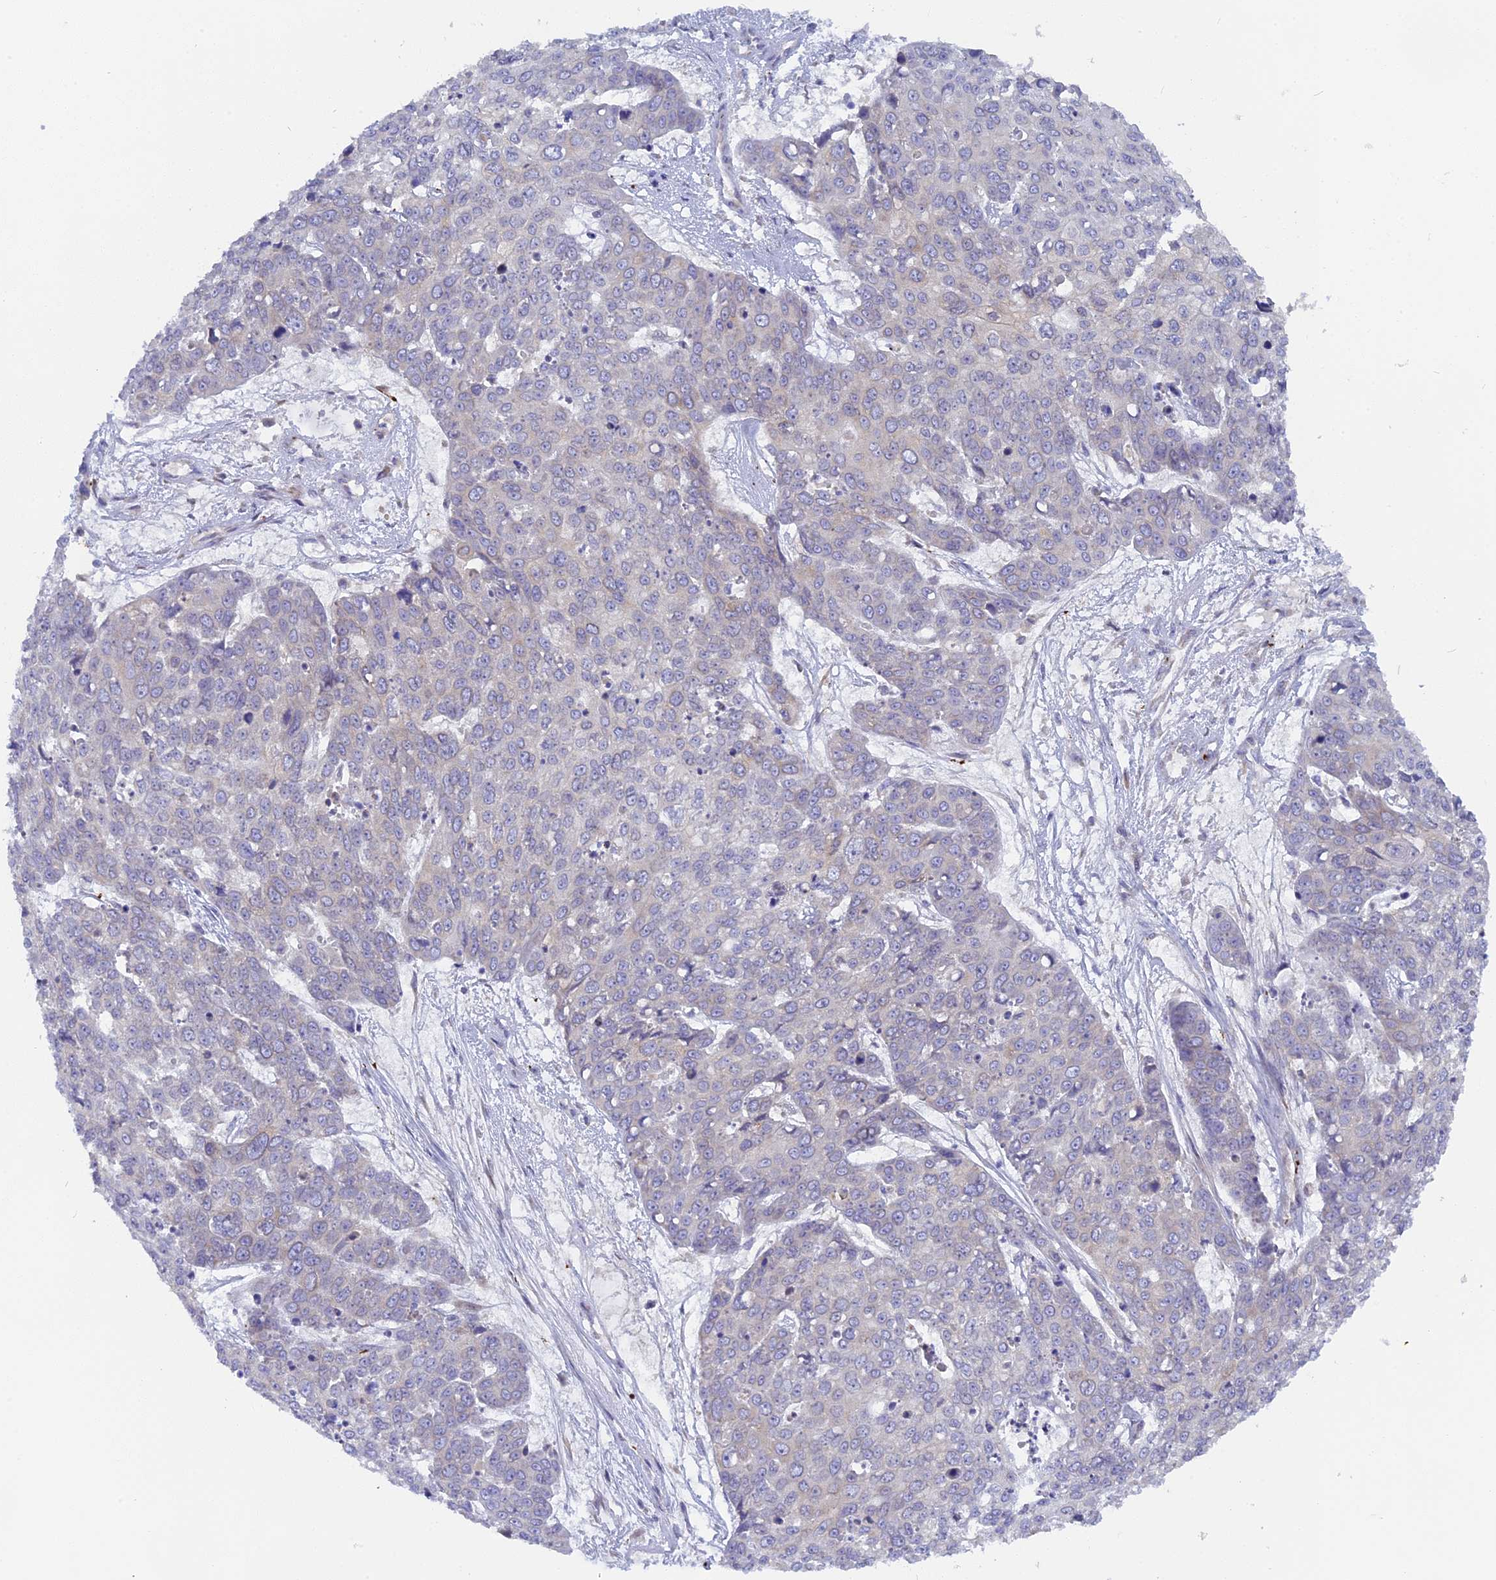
{"staining": {"intensity": "negative", "quantity": "none", "location": "none"}, "tissue": "skin cancer", "cell_type": "Tumor cells", "image_type": "cancer", "snomed": [{"axis": "morphology", "description": "Squamous cell carcinoma, NOS"}, {"axis": "topography", "description": "Skin"}], "caption": "Tumor cells are negative for brown protein staining in squamous cell carcinoma (skin).", "gene": "TLCD1", "patient": {"sex": "male", "age": 71}}